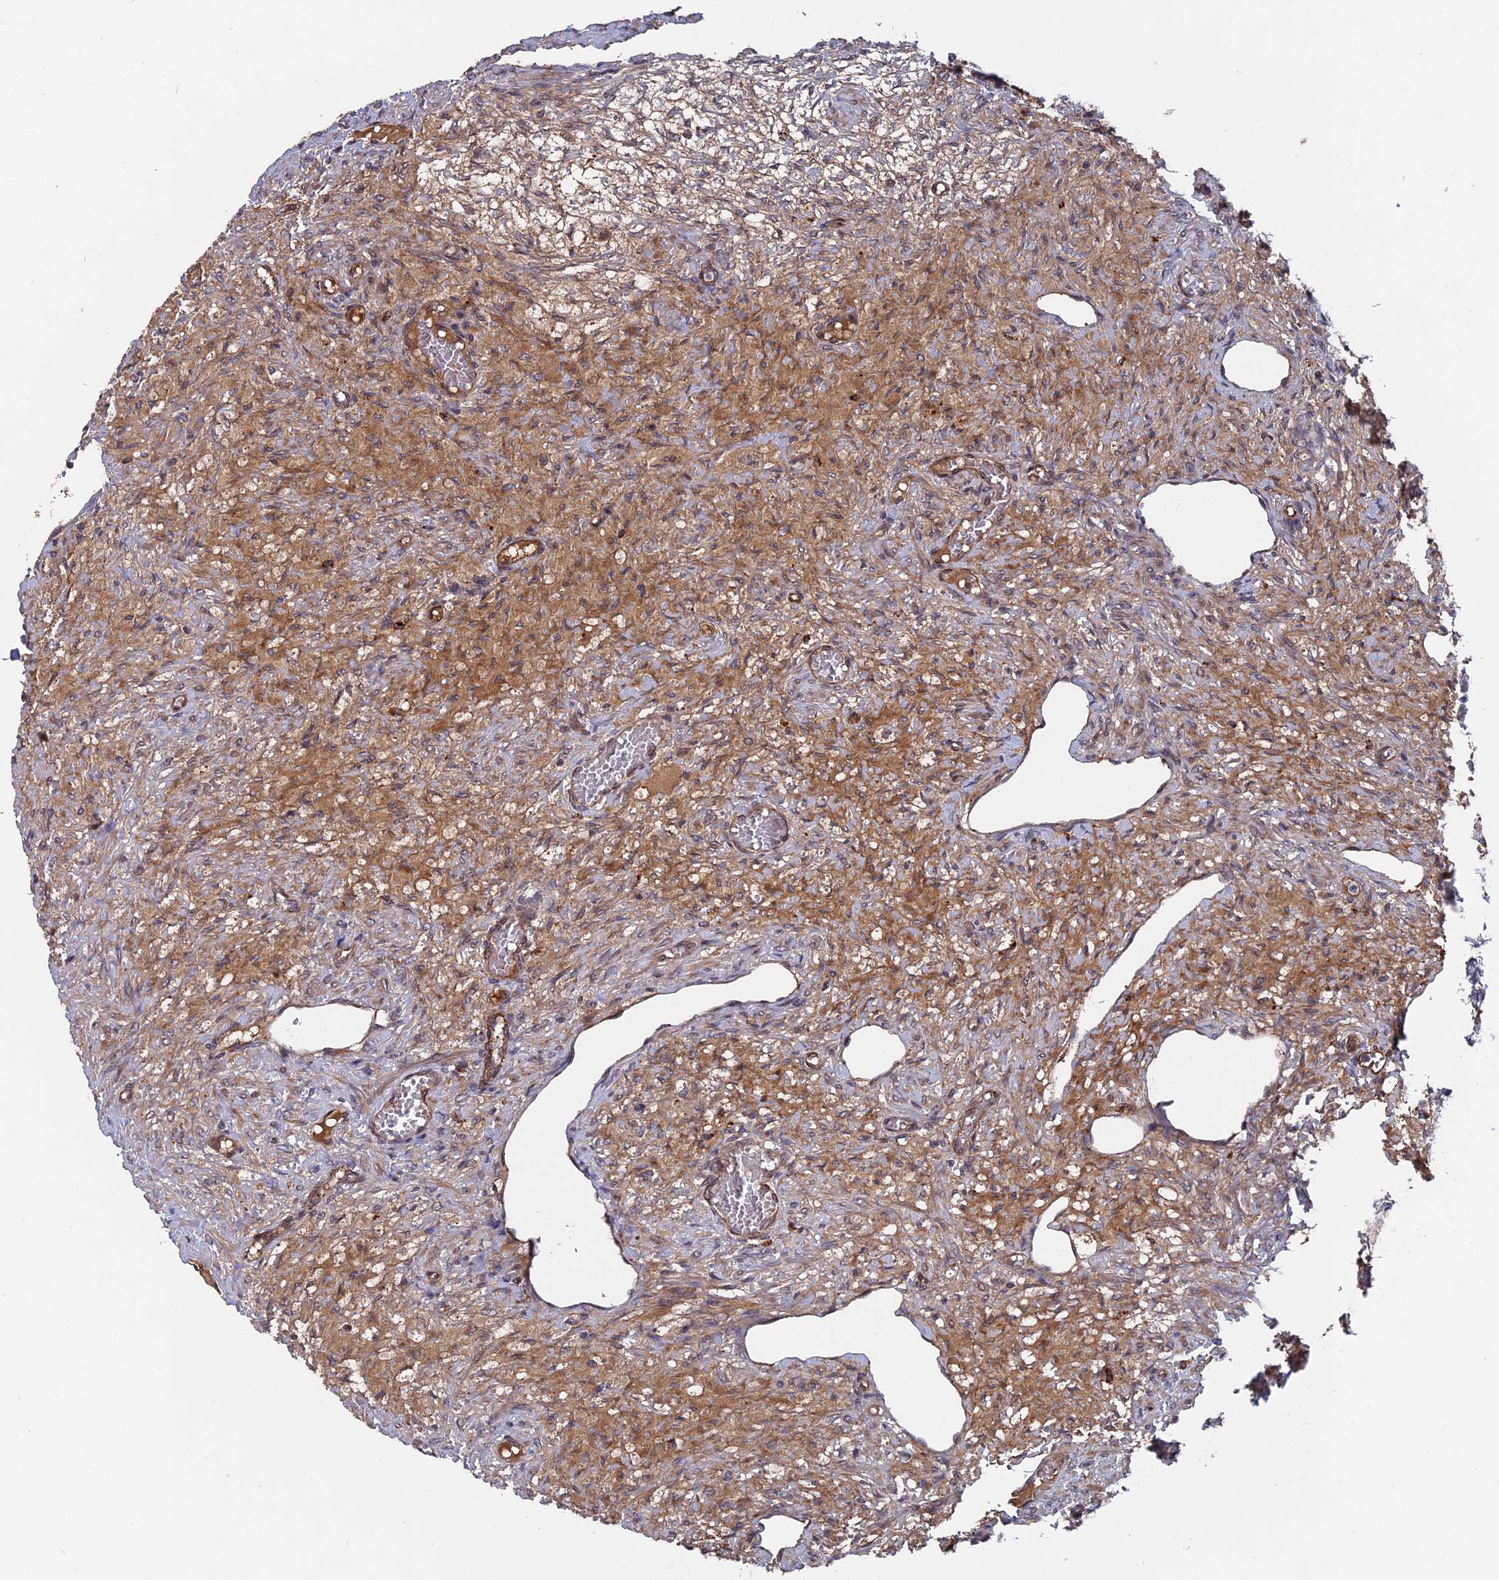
{"staining": {"intensity": "moderate", "quantity": "25%-75%", "location": "cytoplasmic/membranous"}, "tissue": "ovary", "cell_type": "Ovarian stroma cells", "image_type": "normal", "snomed": [{"axis": "morphology", "description": "Normal tissue, NOS"}, {"axis": "topography", "description": "Ovary"}], "caption": "Protein staining of benign ovary reveals moderate cytoplasmic/membranous staining in approximately 25%-75% of ovarian stroma cells.", "gene": "NOSIP", "patient": {"sex": "female", "age": 27}}